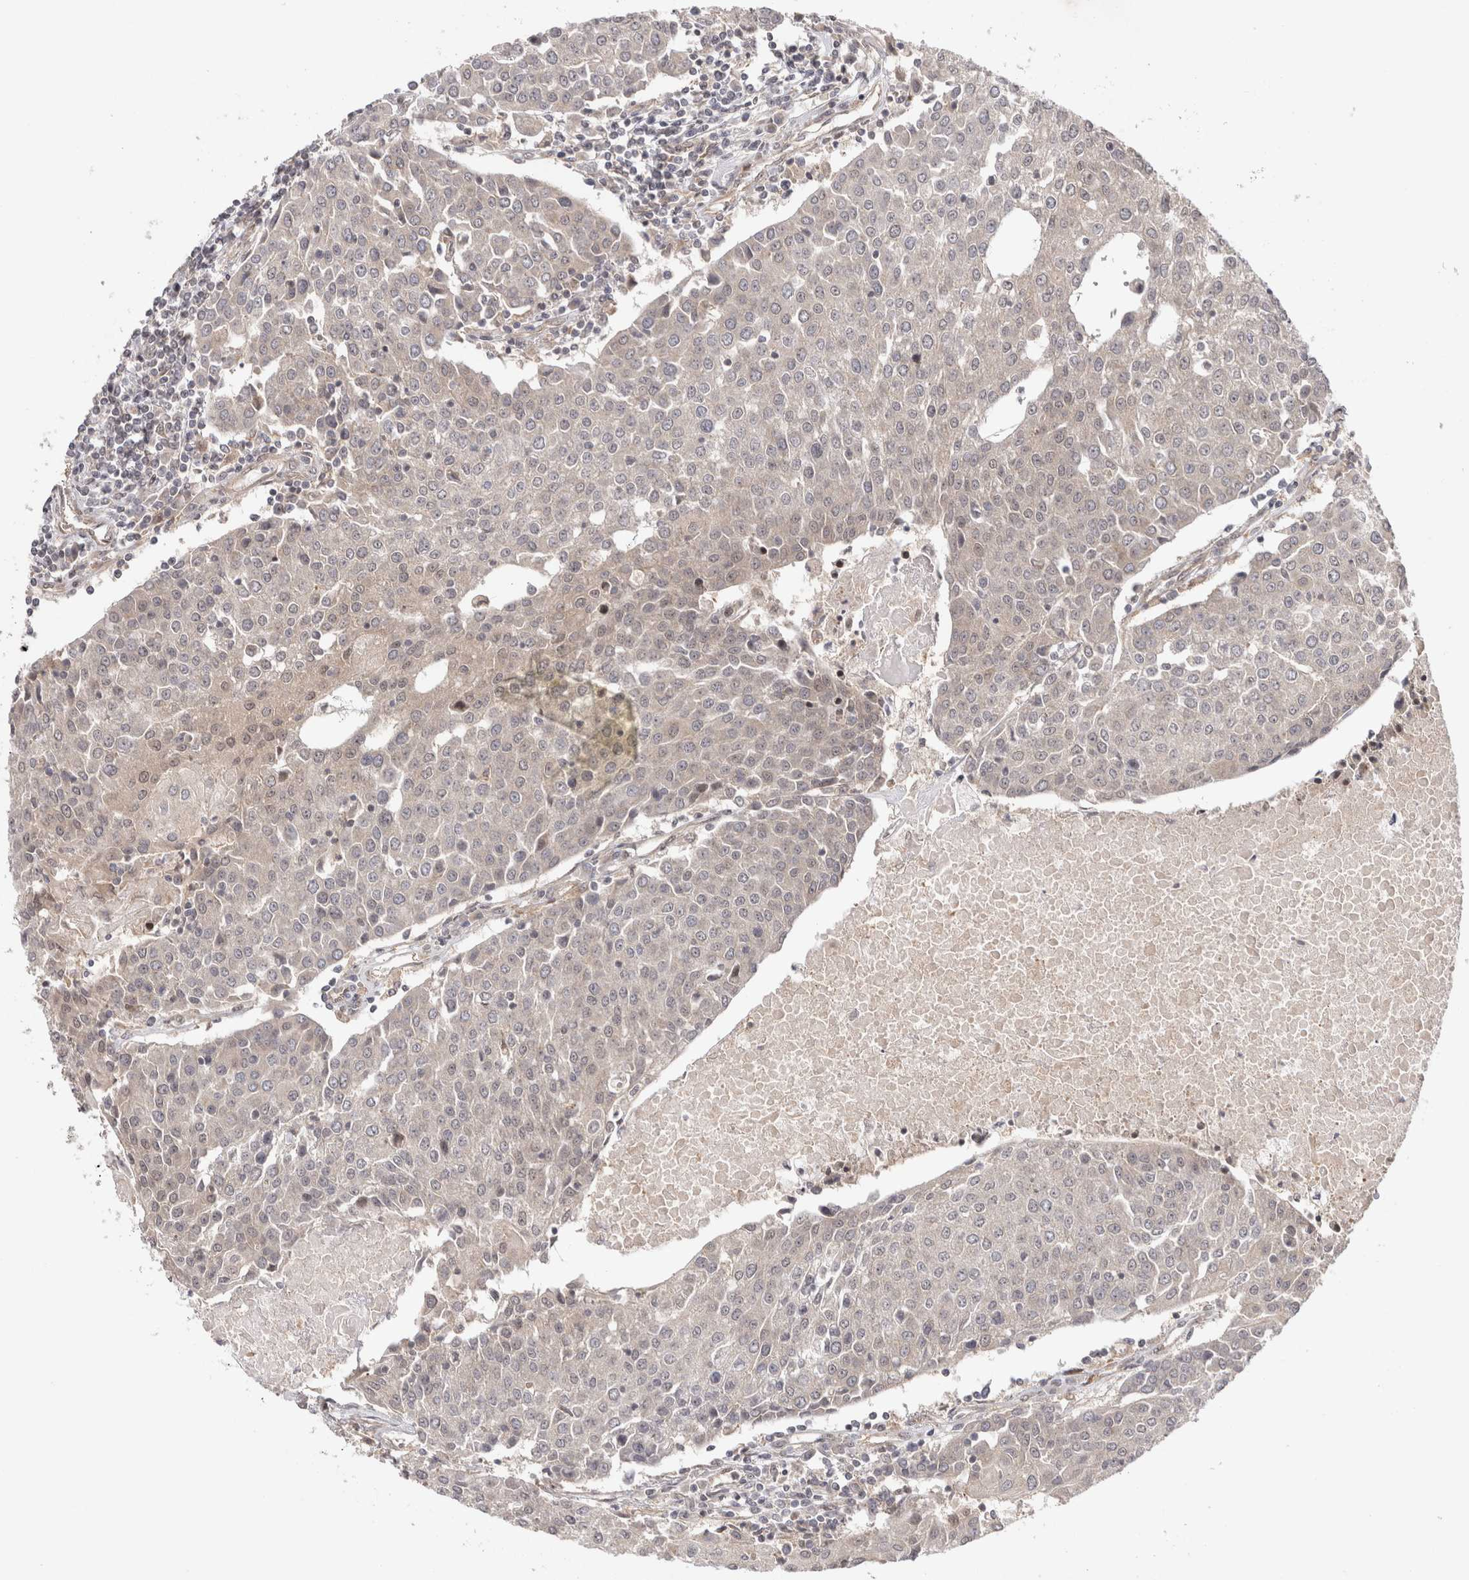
{"staining": {"intensity": "negative", "quantity": "none", "location": "none"}, "tissue": "urothelial cancer", "cell_type": "Tumor cells", "image_type": "cancer", "snomed": [{"axis": "morphology", "description": "Urothelial carcinoma, High grade"}, {"axis": "topography", "description": "Urinary bladder"}], "caption": "The image displays no significant positivity in tumor cells of urothelial cancer.", "gene": "ZNF318", "patient": {"sex": "female", "age": 85}}